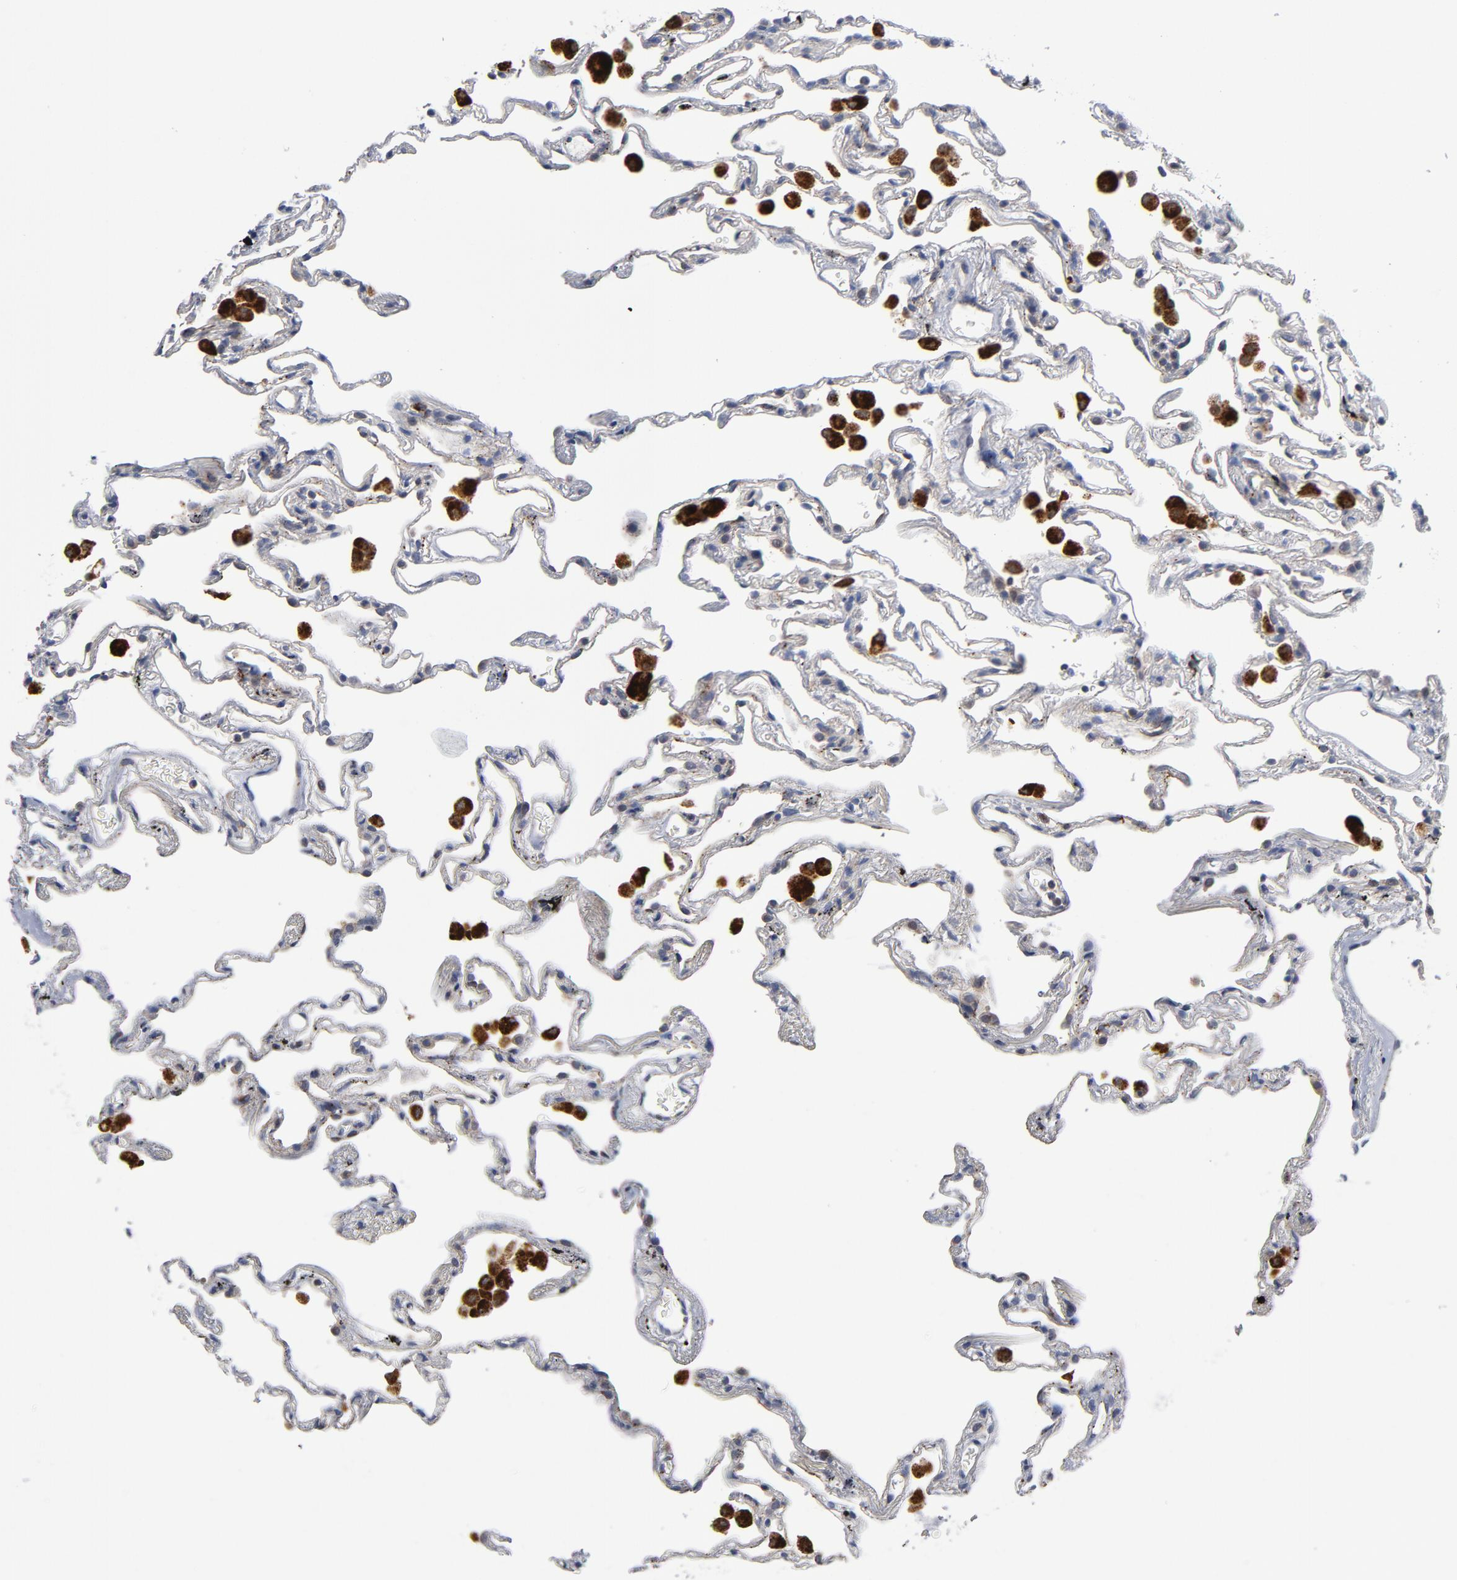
{"staining": {"intensity": "negative", "quantity": "none", "location": "none"}, "tissue": "lung", "cell_type": "Alveolar cells", "image_type": "normal", "snomed": [{"axis": "morphology", "description": "Normal tissue, NOS"}, {"axis": "morphology", "description": "Inflammation, NOS"}, {"axis": "topography", "description": "Lung"}], "caption": "This is a image of immunohistochemistry (IHC) staining of unremarkable lung, which shows no staining in alveolar cells.", "gene": "AKT2", "patient": {"sex": "male", "age": 69}}